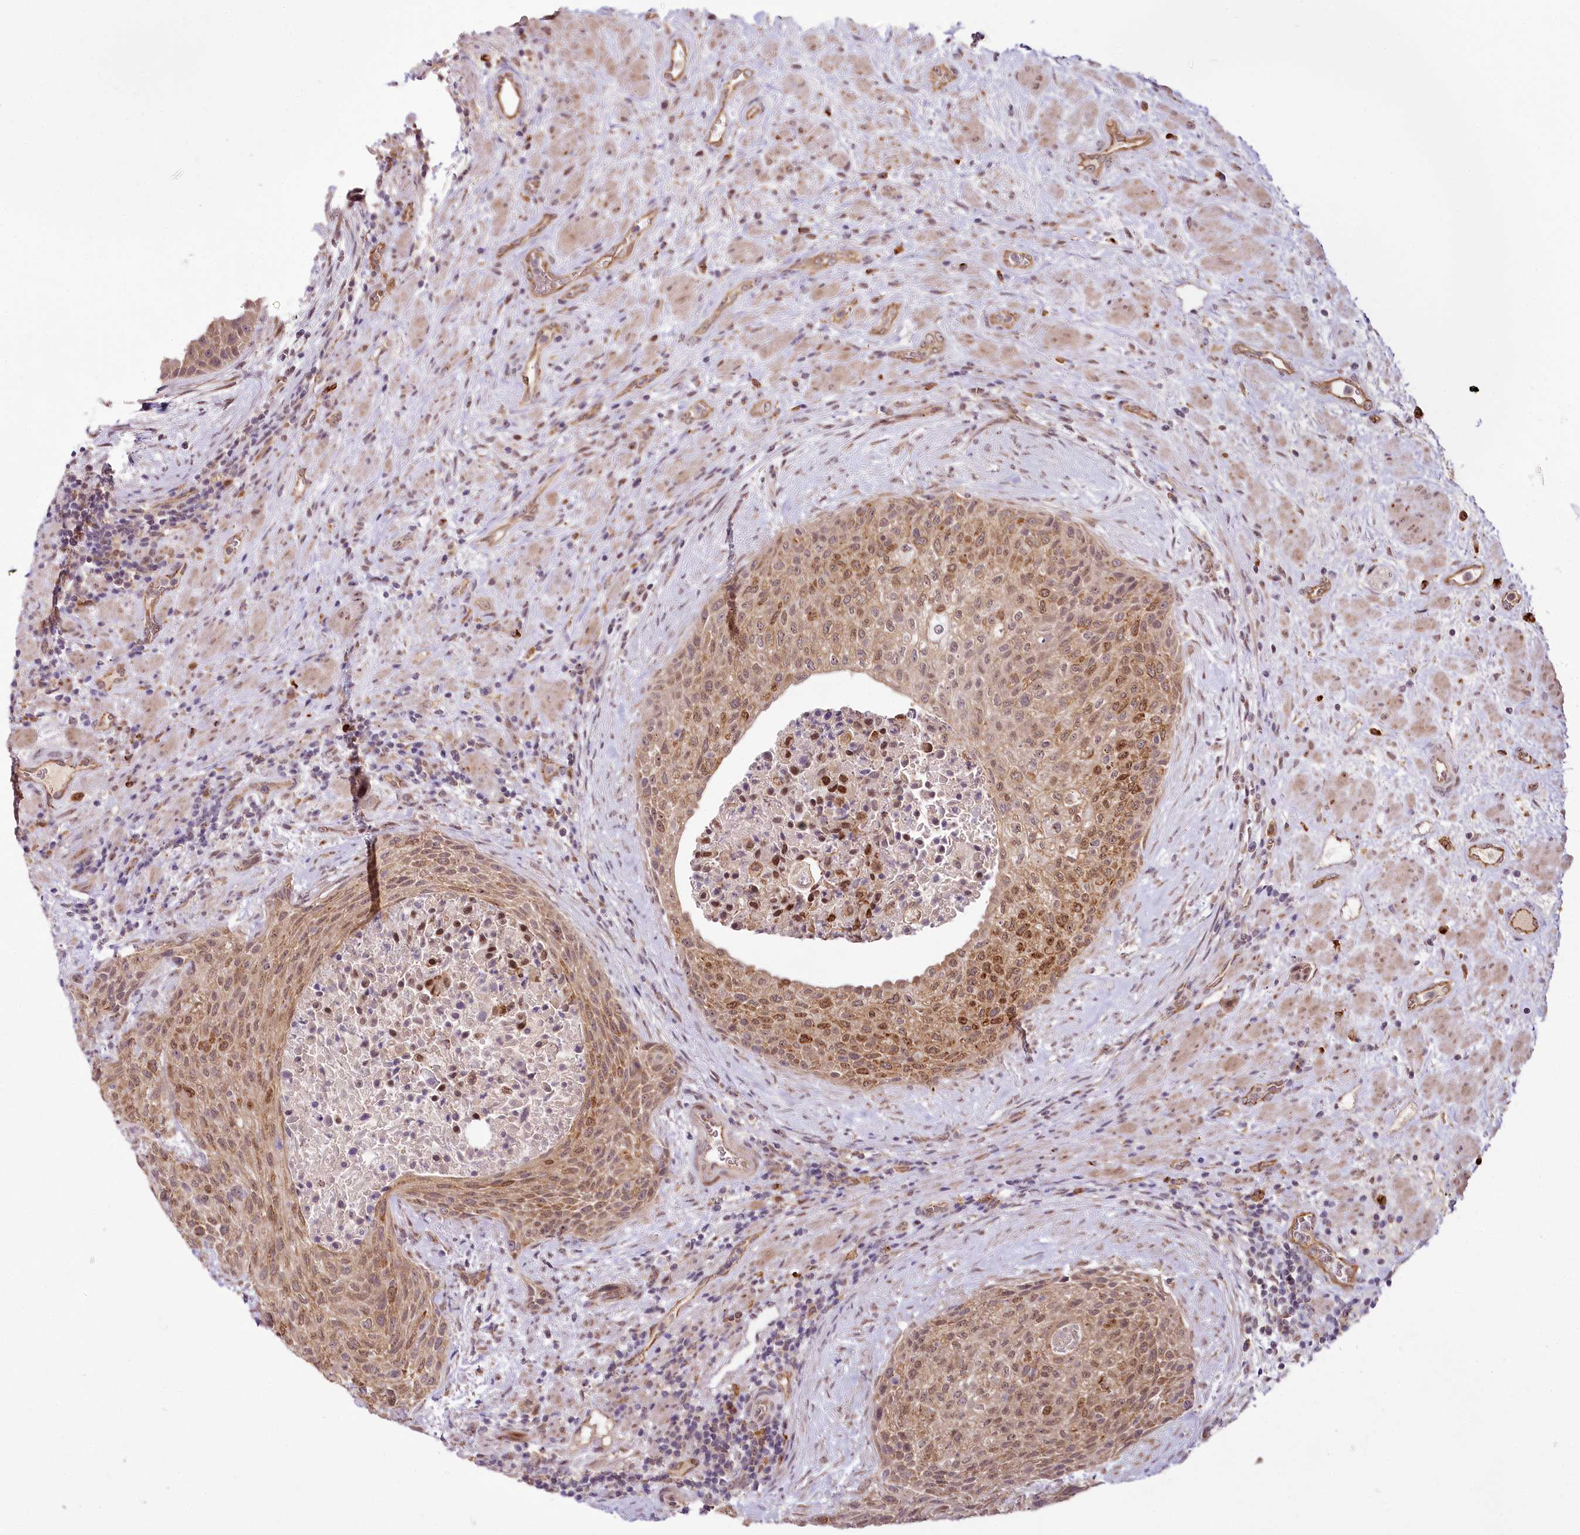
{"staining": {"intensity": "moderate", "quantity": ">75%", "location": "cytoplasmic/membranous,nuclear"}, "tissue": "urothelial cancer", "cell_type": "Tumor cells", "image_type": "cancer", "snomed": [{"axis": "morphology", "description": "Normal tissue, NOS"}, {"axis": "morphology", "description": "Urothelial carcinoma, NOS"}, {"axis": "topography", "description": "Urinary bladder"}, {"axis": "topography", "description": "Peripheral nerve tissue"}], "caption": "Protein expression analysis of transitional cell carcinoma exhibits moderate cytoplasmic/membranous and nuclear expression in about >75% of tumor cells.", "gene": "ALKBH8", "patient": {"sex": "male", "age": 35}}